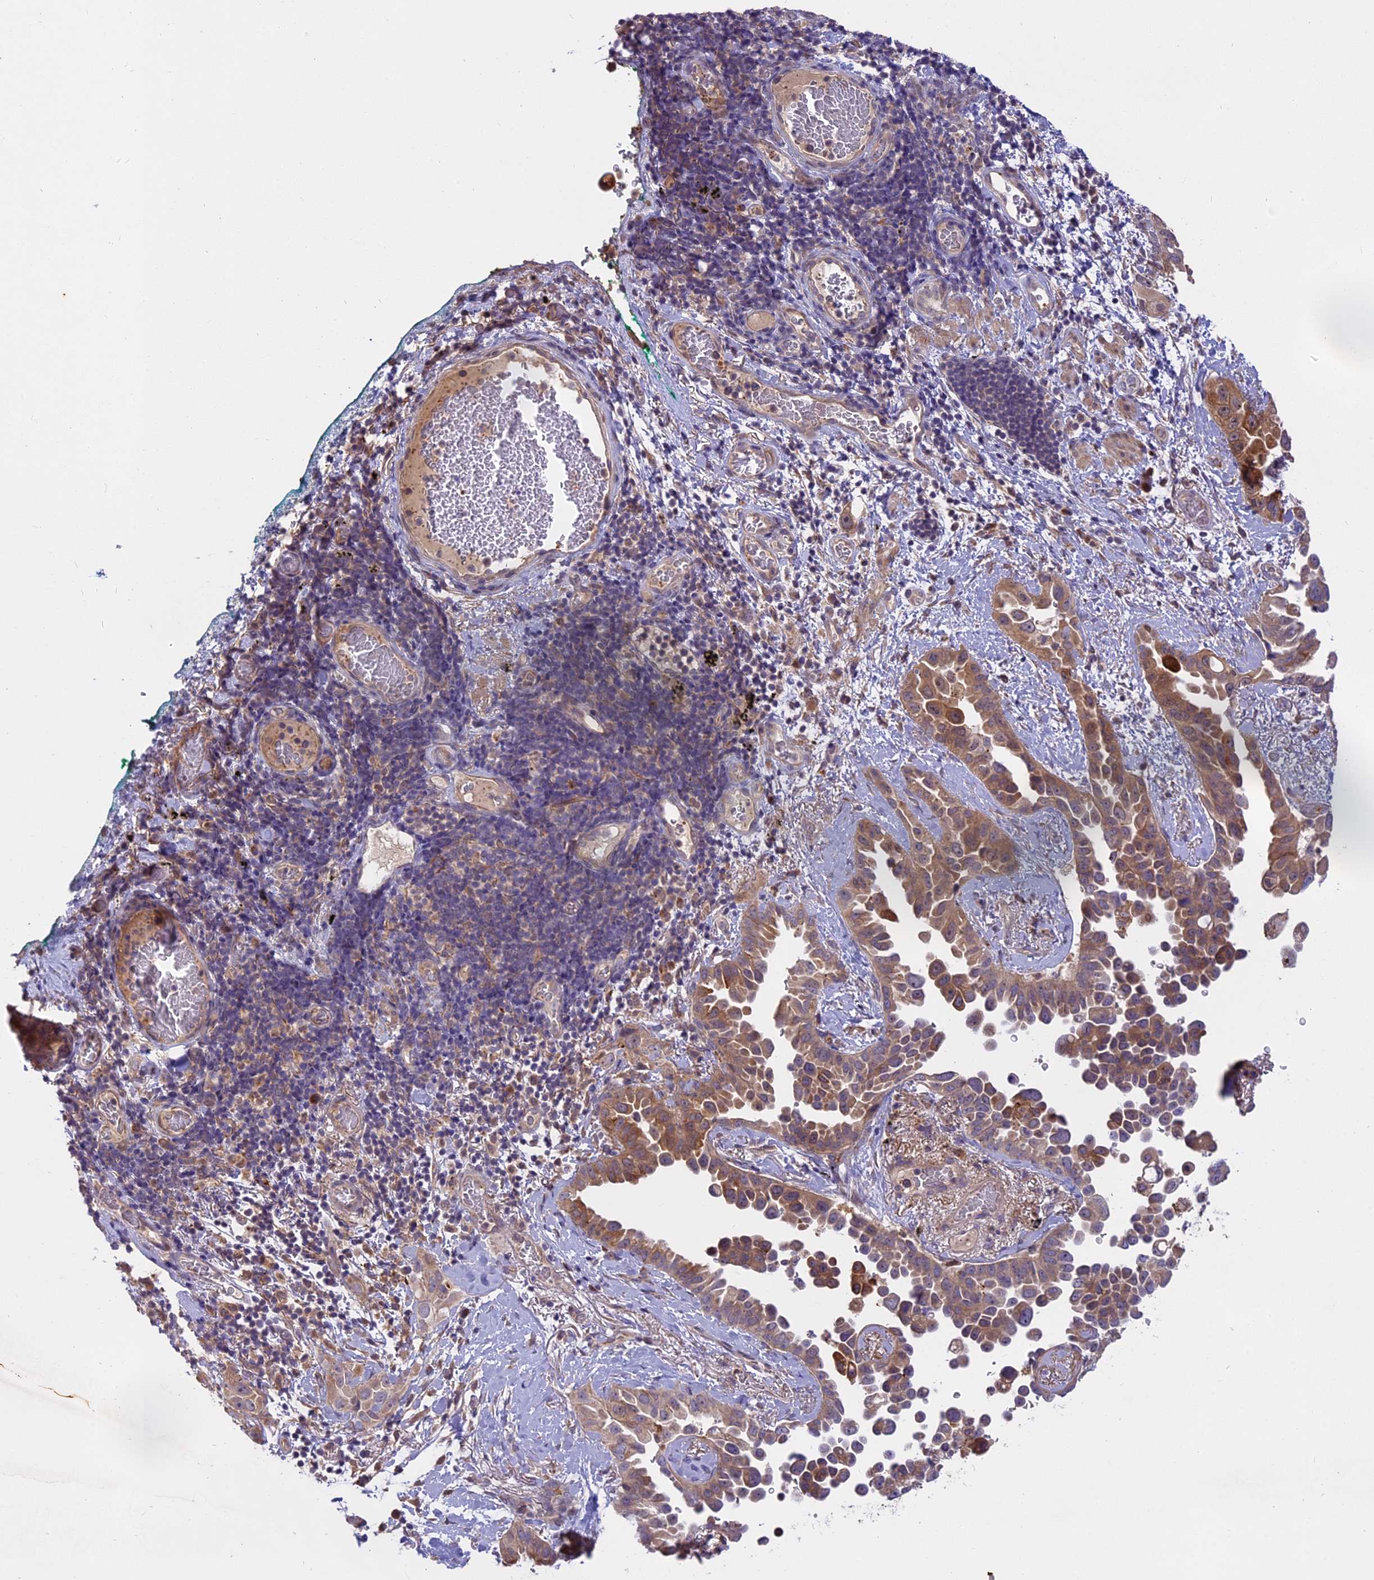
{"staining": {"intensity": "moderate", "quantity": ">75%", "location": "cytoplasmic/membranous"}, "tissue": "lung cancer", "cell_type": "Tumor cells", "image_type": "cancer", "snomed": [{"axis": "morphology", "description": "Adenocarcinoma, NOS"}, {"axis": "topography", "description": "Lung"}], "caption": "Immunohistochemistry of lung adenocarcinoma shows medium levels of moderate cytoplasmic/membranous positivity in approximately >75% of tumor cells. The protein is shown in brown color, while the nuclei are stained blue.", "gene": "MEMO1", "patient": {"sex": "female", "age": 67}}